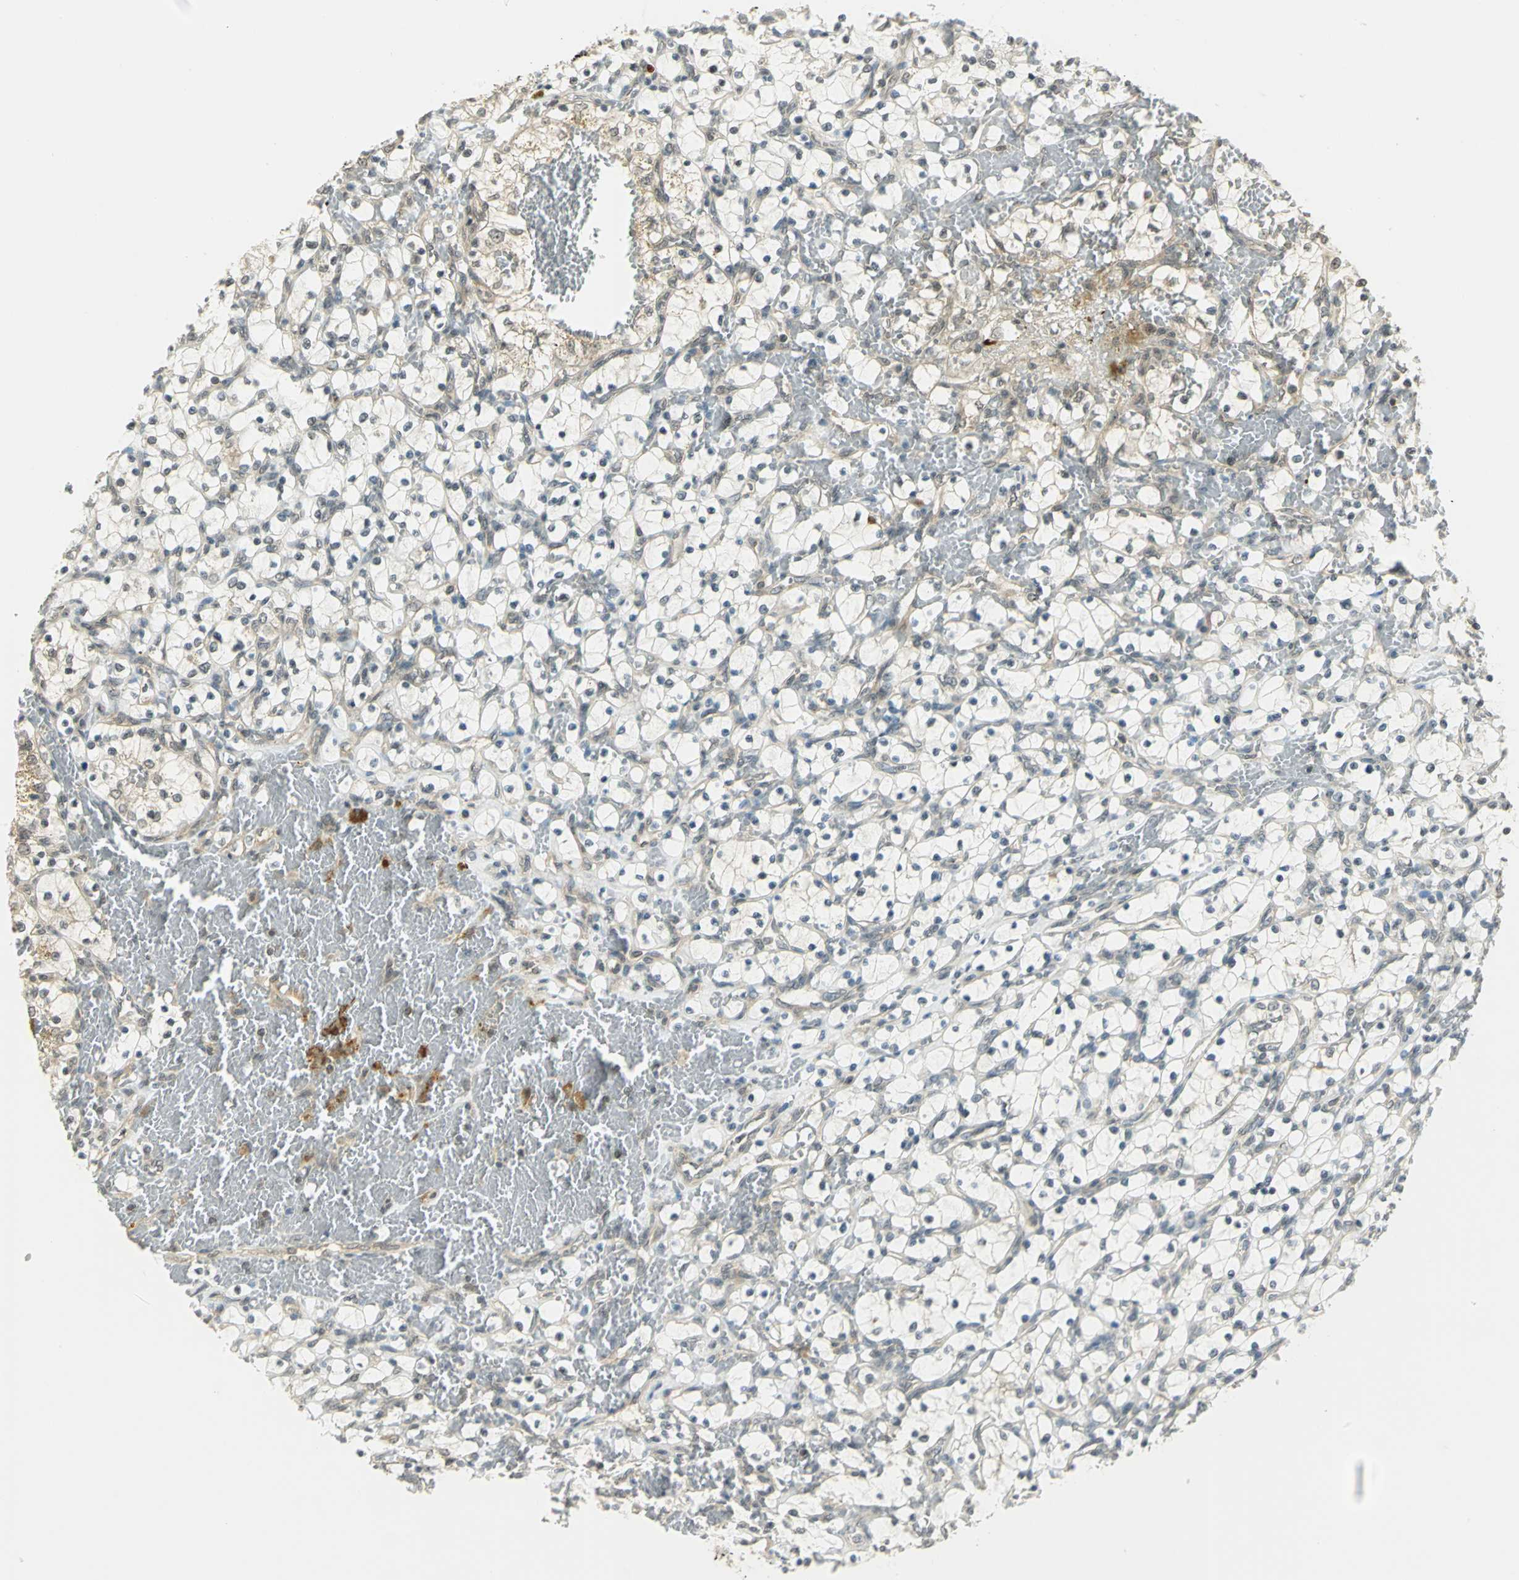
{"staining": {"intensity": "negative", "quantity": "none", "location": "none"}, "tissue": "renal cancer", "cell_type": "Tumor cells", "image_type": "cancer", "snomed": [{"axis": "morphology", "description": "Adenocarcinoma, NOS"}, {"axis": "topography", "description": "Kidney"}], "caption": "A photomicrograph of renal adenocarcinoma stained for a protein exhibits no brown staining in tumor cells.", "gene": "CDC34", "patient": {"sex": "female", "age": 69}}